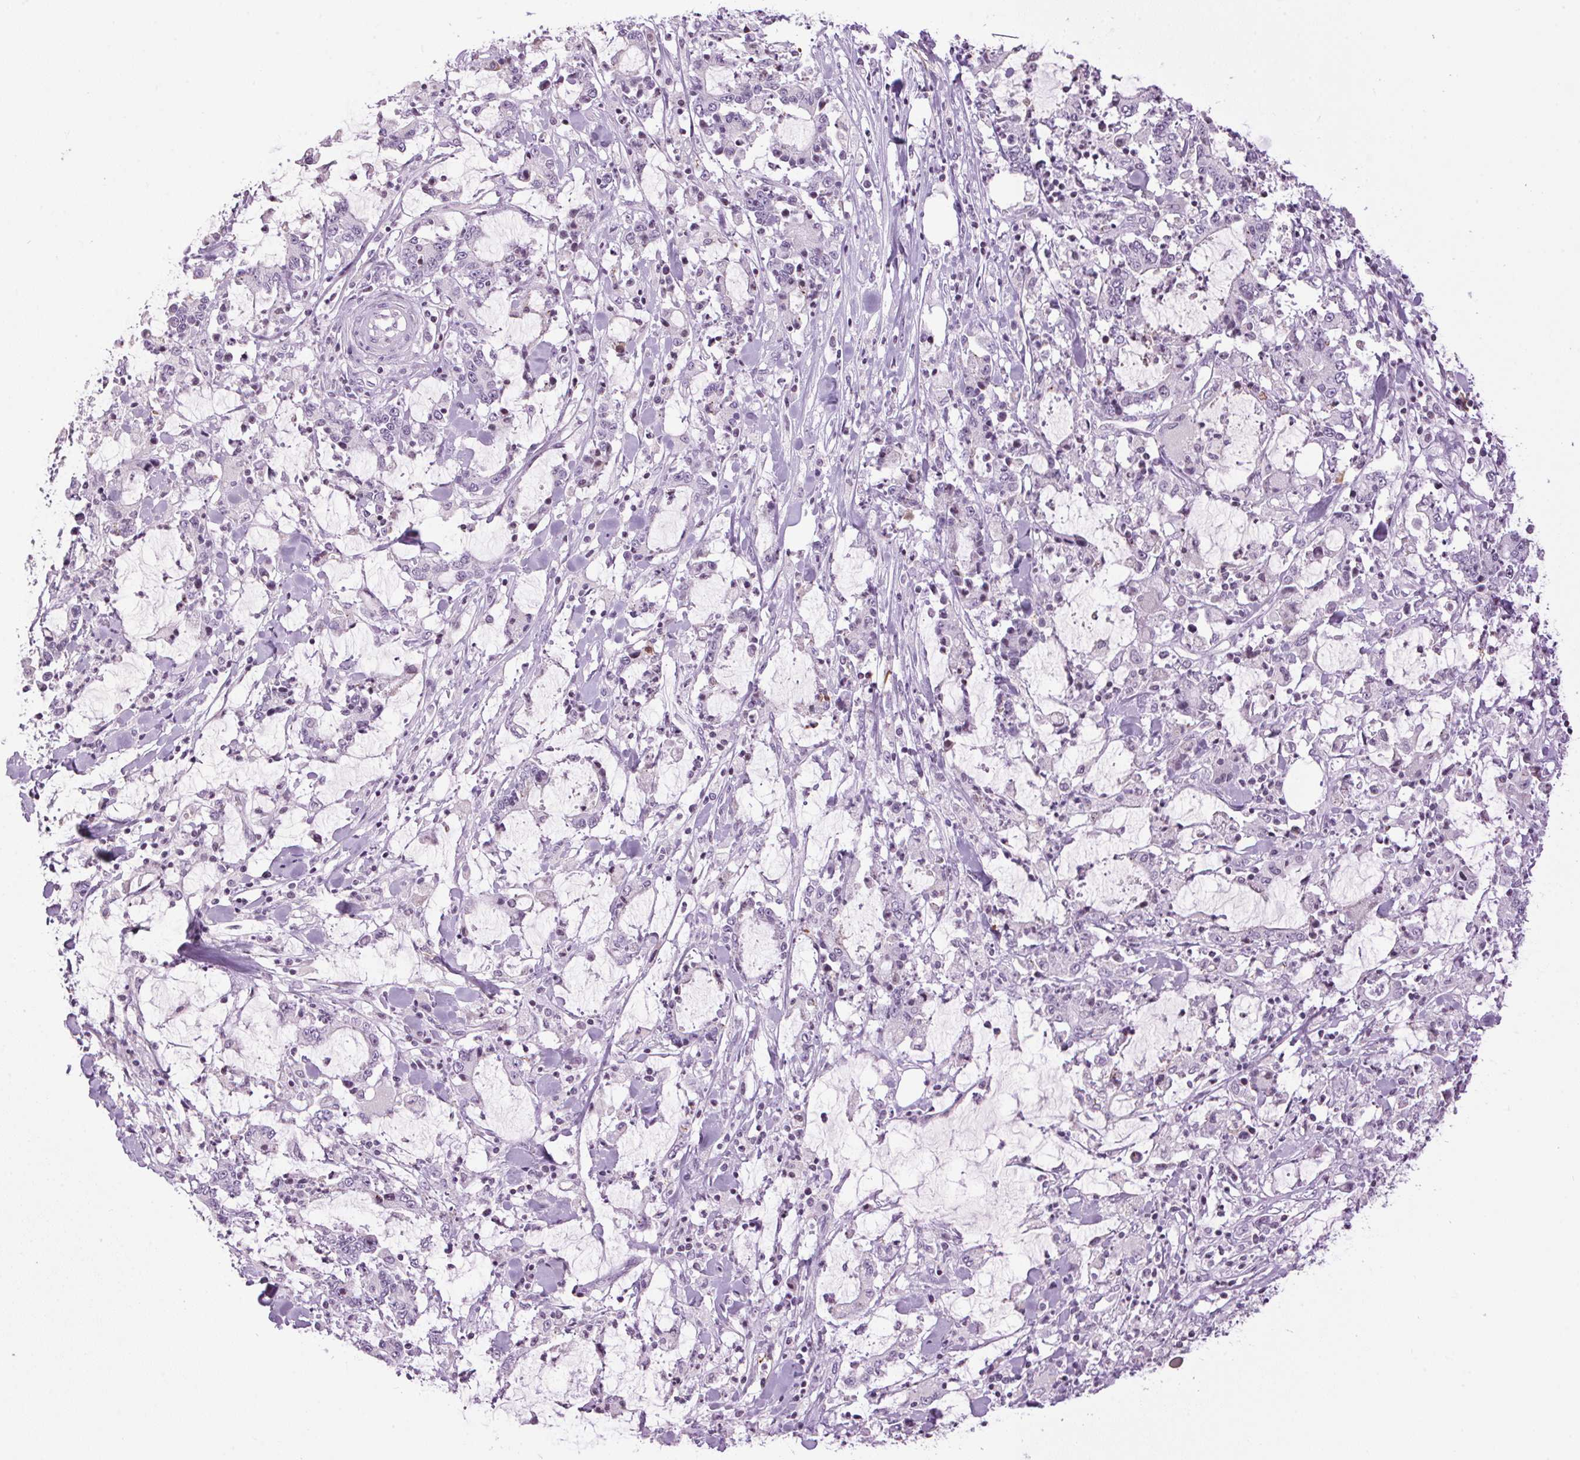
{"staining": {"intensity": "negative", "quantity": "none", "location": "none"}, "tissue": "stomach cancer", "cell_type": "Tumor cells", "image_type": "cancer", "snomed": [{"axis": "morphology", "description": "Adenocarcinoma, NOS"}, {"axis": "topography", "description": "Stomach, upper"}], "caption": "There is no significant expression in tumor cells of stomach cancer (adenocarcinoma). Nuclei are stained in blue.", "gene": "TMEM88B", "patient": {"sex": "male", "age": 68}}